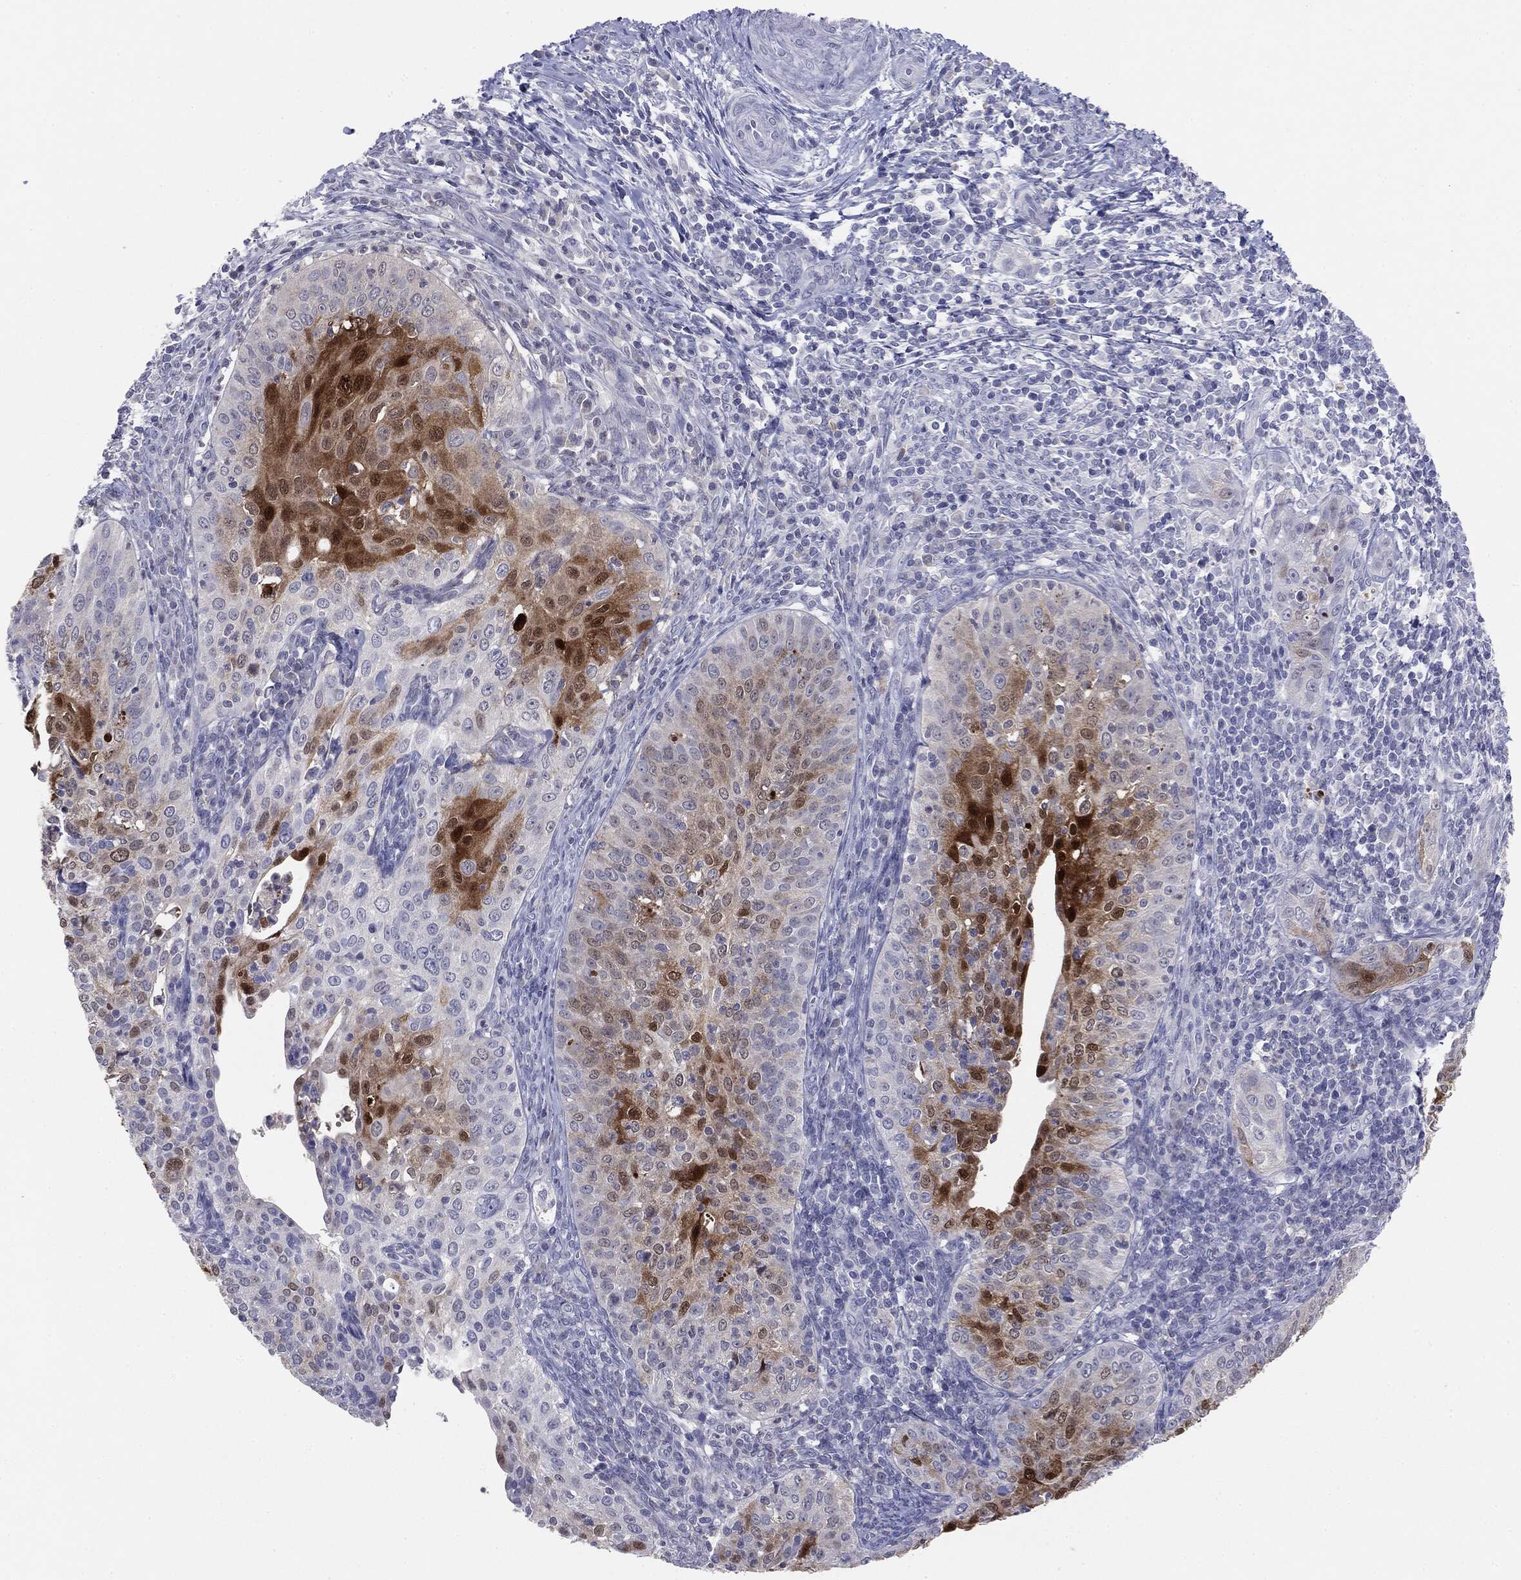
{"staining": {"intensity": "moderate", "quantity": "<25%", "location": "cytoplasmic/membranous,nuclear"}, "tissue": "cervical cancer", "cell_type": "Tumor cells", "image_type": "cancer", "snomed": [{"axis": "morphology", "description": "Squamous cell carcinoma, NOS"}, {"axis": "topography", "description": "Cervix"}], "caption": "Approximately <25% of tumor cells in squamous cell carcinoma (cervical) reveal moderate cytoplasmic/membranous and nuclear protein positivity as visualized by brown immunohistochemical staining.", "gene": "SERPINB4", "patient": {"sex": "female", "age": 30}}